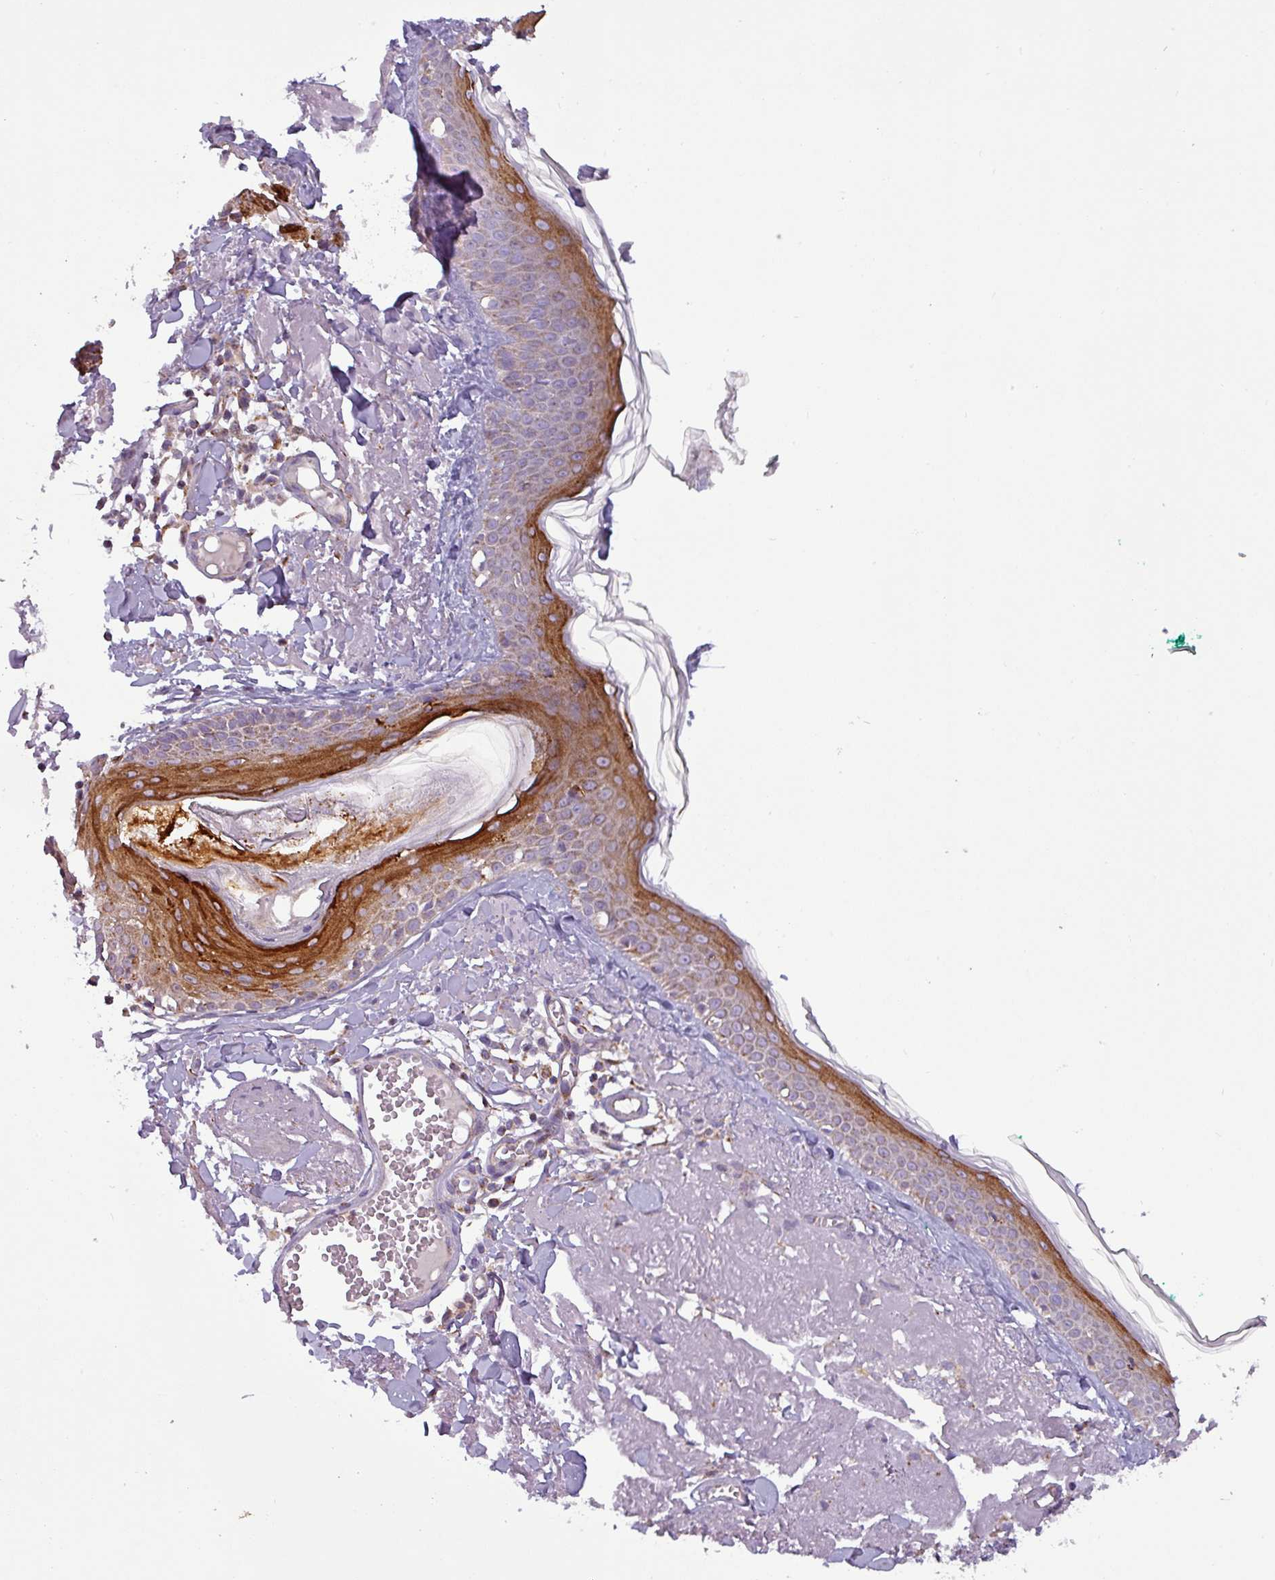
{"staining": {"intensity": "moderate", "quantity": ">75%", "location": "cytoplasmic/membranous"}, "tissue": "skin", "cell_type": "Fibroblasts", "image_type": "normal", "snomed": [{"axis": "morphology", "description": "Normal tissue, NOS"}, {"axis": "morphology", "description": "Malignant melanoma, NOS"}, {"axis": "topography", "description": "Skin"}], "caption": "The photomicrograph displays staining of benign skin, revealing moderate cytoplasmic/membranous protein staining (brown color) within fibroblasts.", "gene": "PNMA6A", "patient": {"sex": "male", "age": 80}}